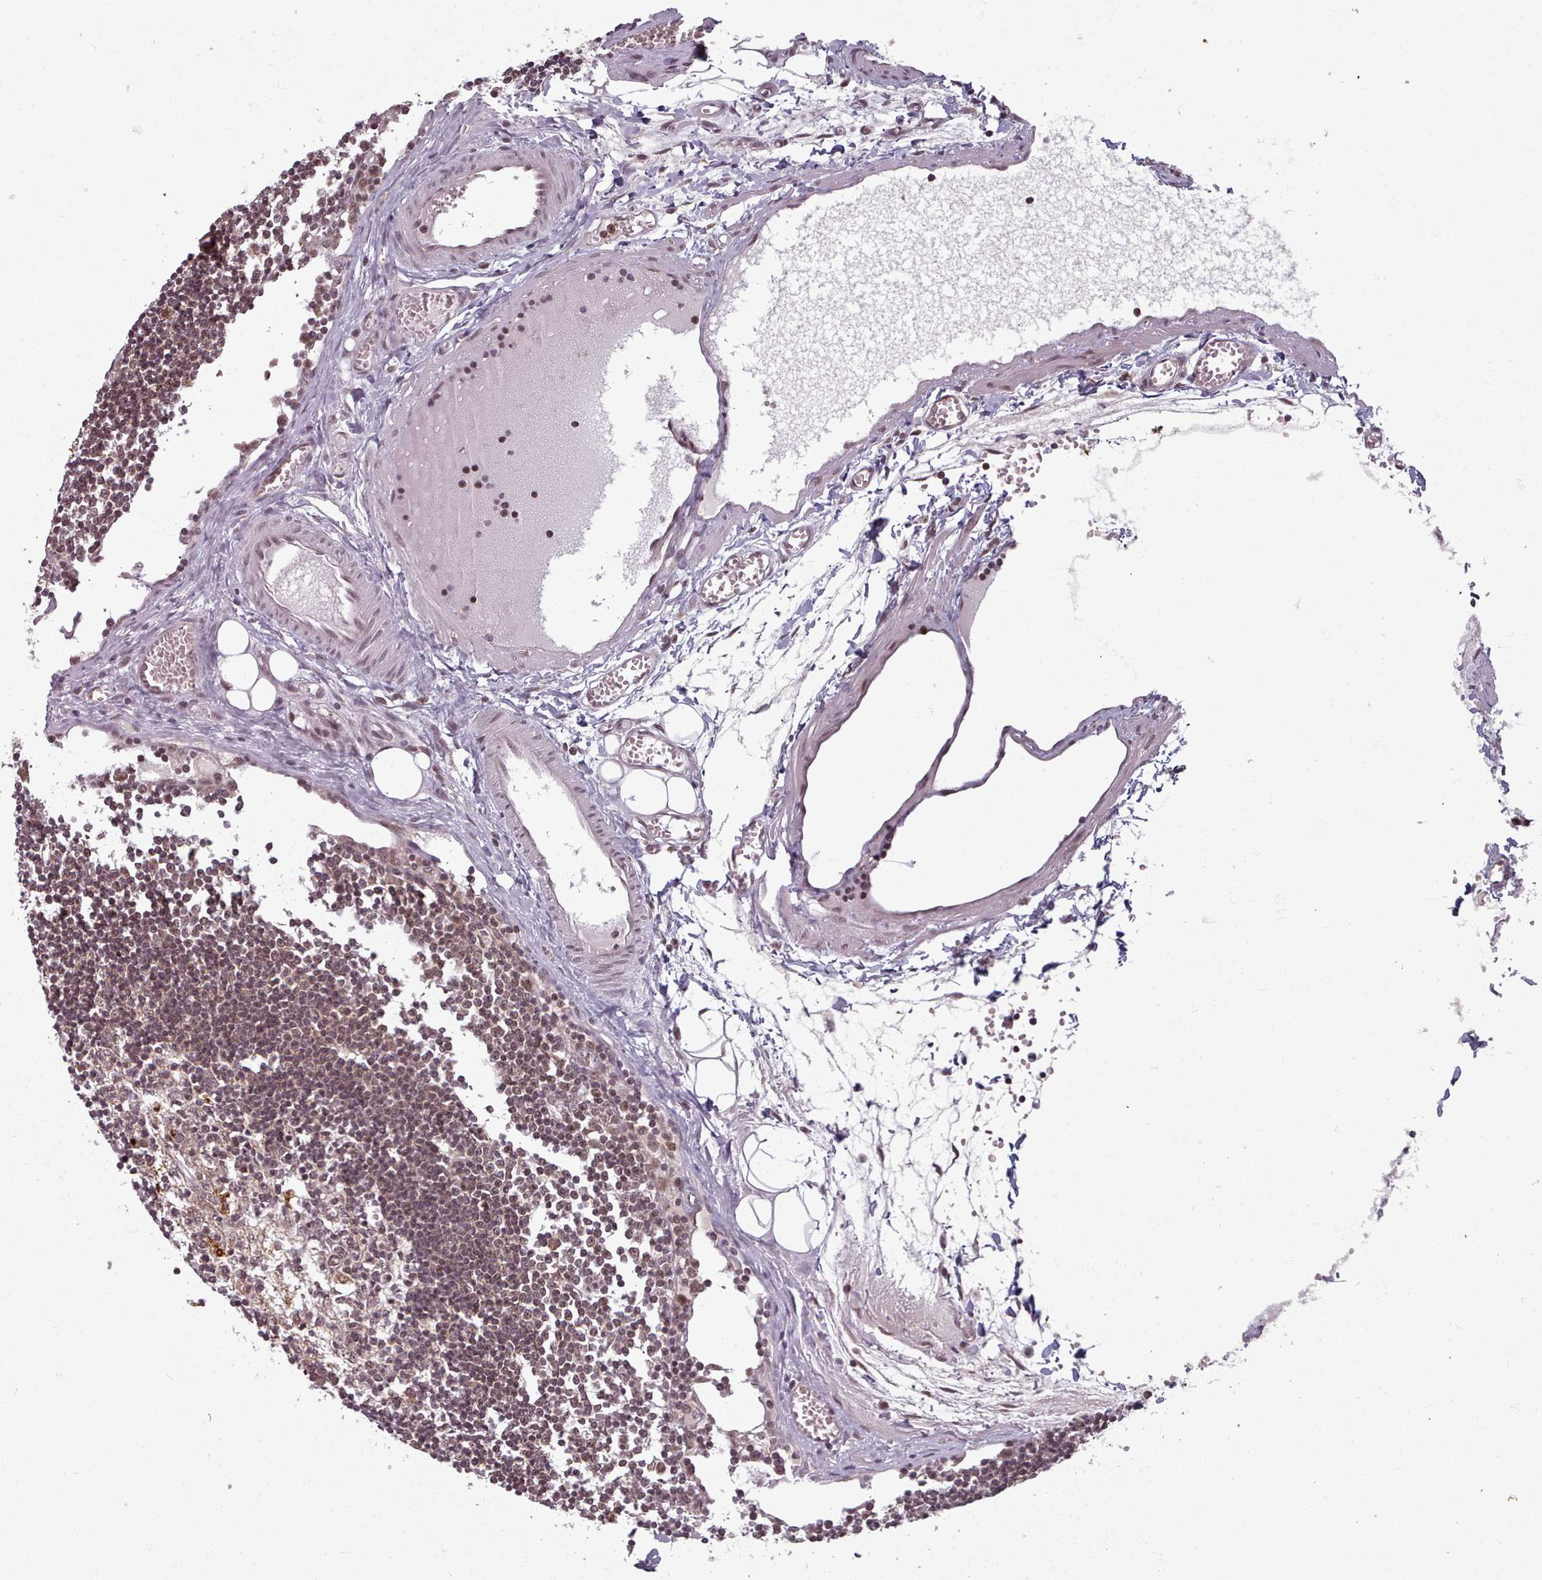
{"staining": {"intensity": "weak", "quantity": ">75%", "location": "cytoplasmic/membranous,nuclear"}, "tissue": "lymph node", "cell_type": "Germinal center cells", "image_type": "normal", "snomed": [{"axis": "morphology", "description": "Normal tissue, NOS"}, {"axis": "topography", "description": "Lymph node"}], "caption": "Immunohistochemistry (IHC) of normal human lymph node demonstrates low levels of weak cytoplasmic/membranous,nuclear expression in about >75% of germinal center cells.", "gene": "DHX8", "patient": {"sex": "female", "age": 11}}